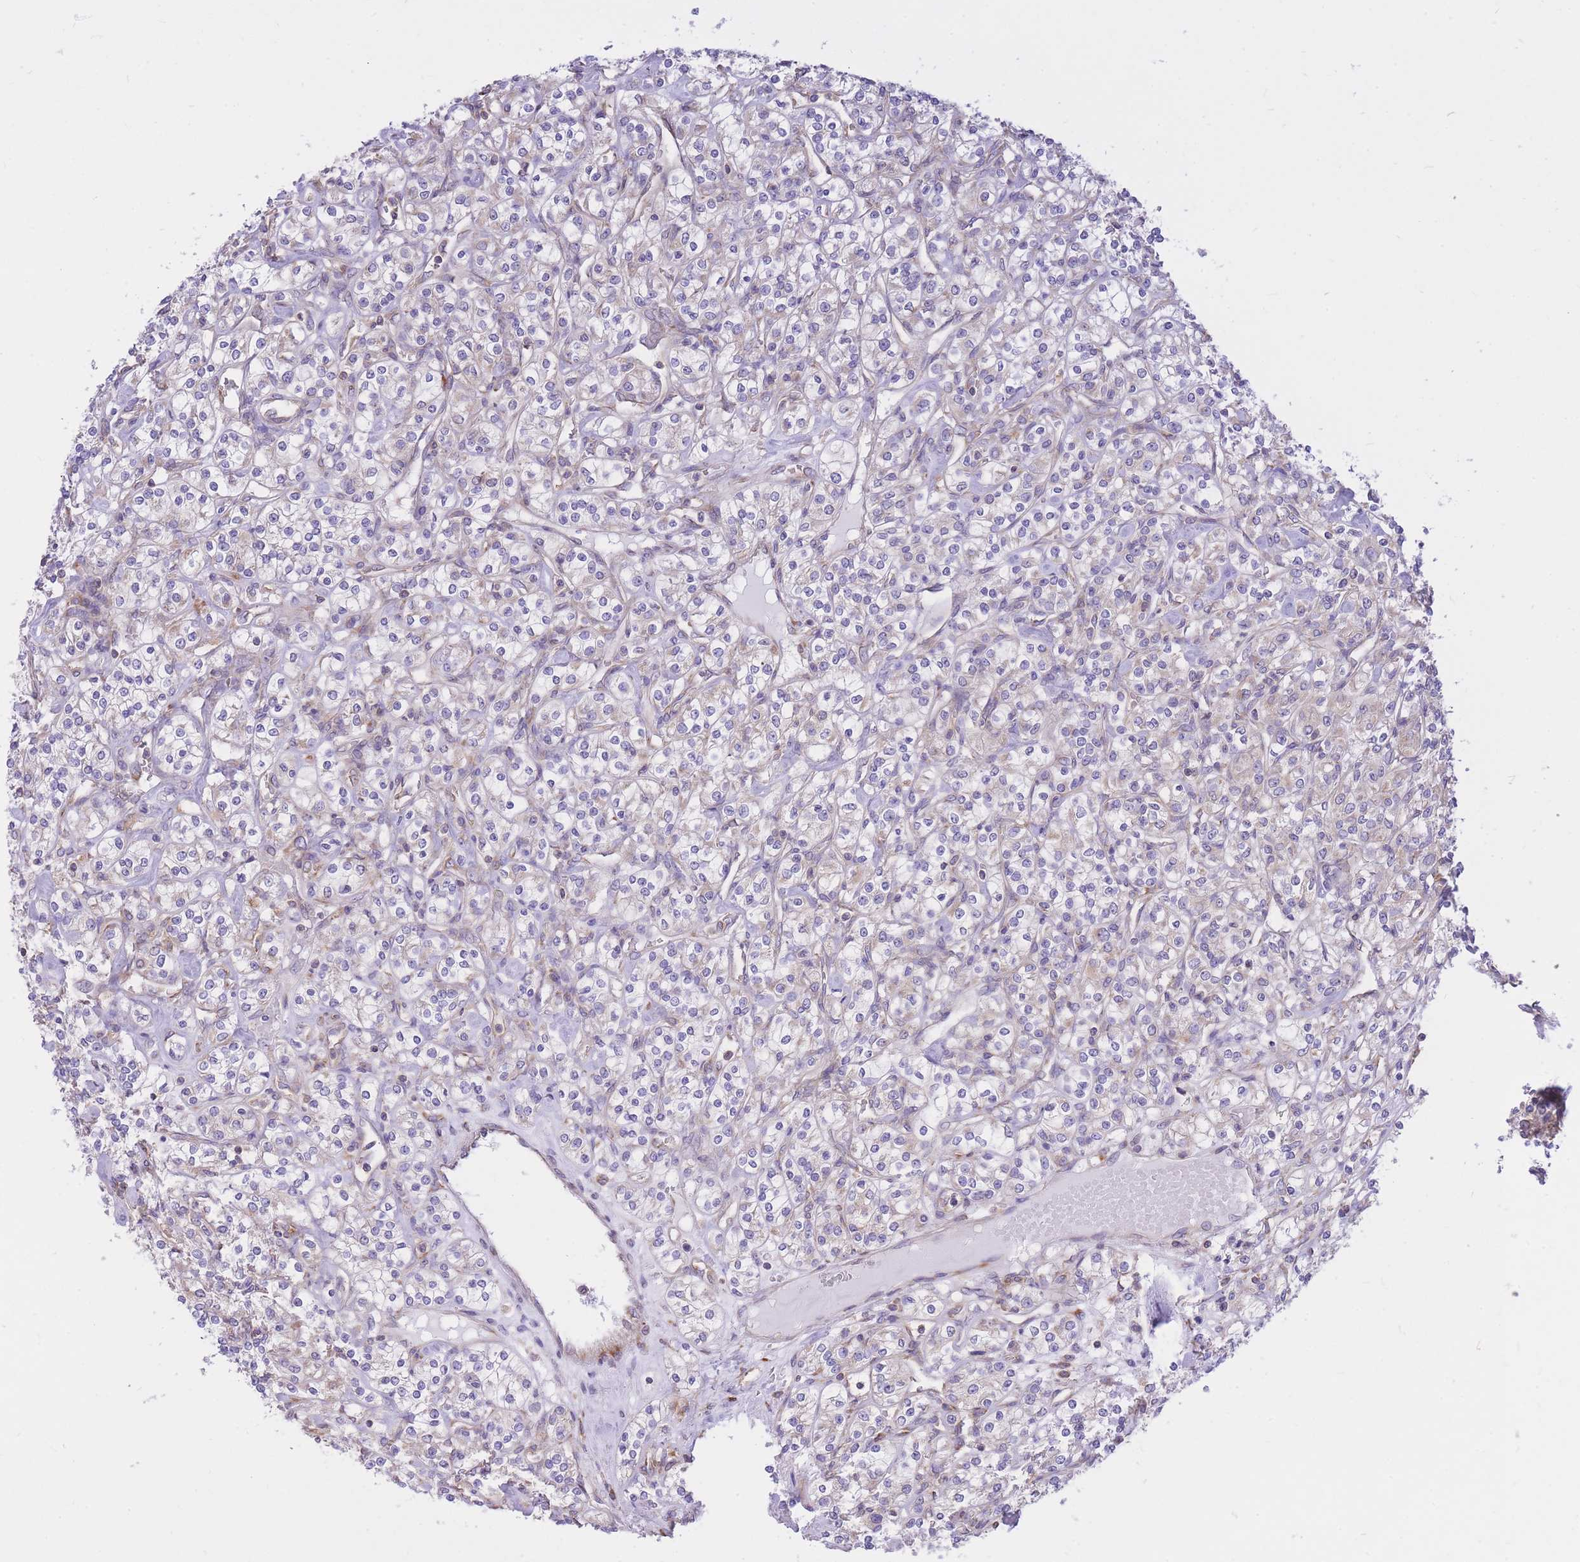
{"staining": {"intensity": "negative", "quantity": "none", "location": "none"}, "tissue": "renal cancer", "cell_type": "Tumor cells", "image_type": "cancer", "snomed": [{"axis": "morphology", "description": "Adenocarcinoma, NOS"}, {"axis": "topography", "description": "Kidney"}], "caption": "IHC image of renal cancer stained for a protein (brown), which displays no positivity in tumor cells.", "gene": "GBP7", "patient": {"sex": "male", "age": 77}}